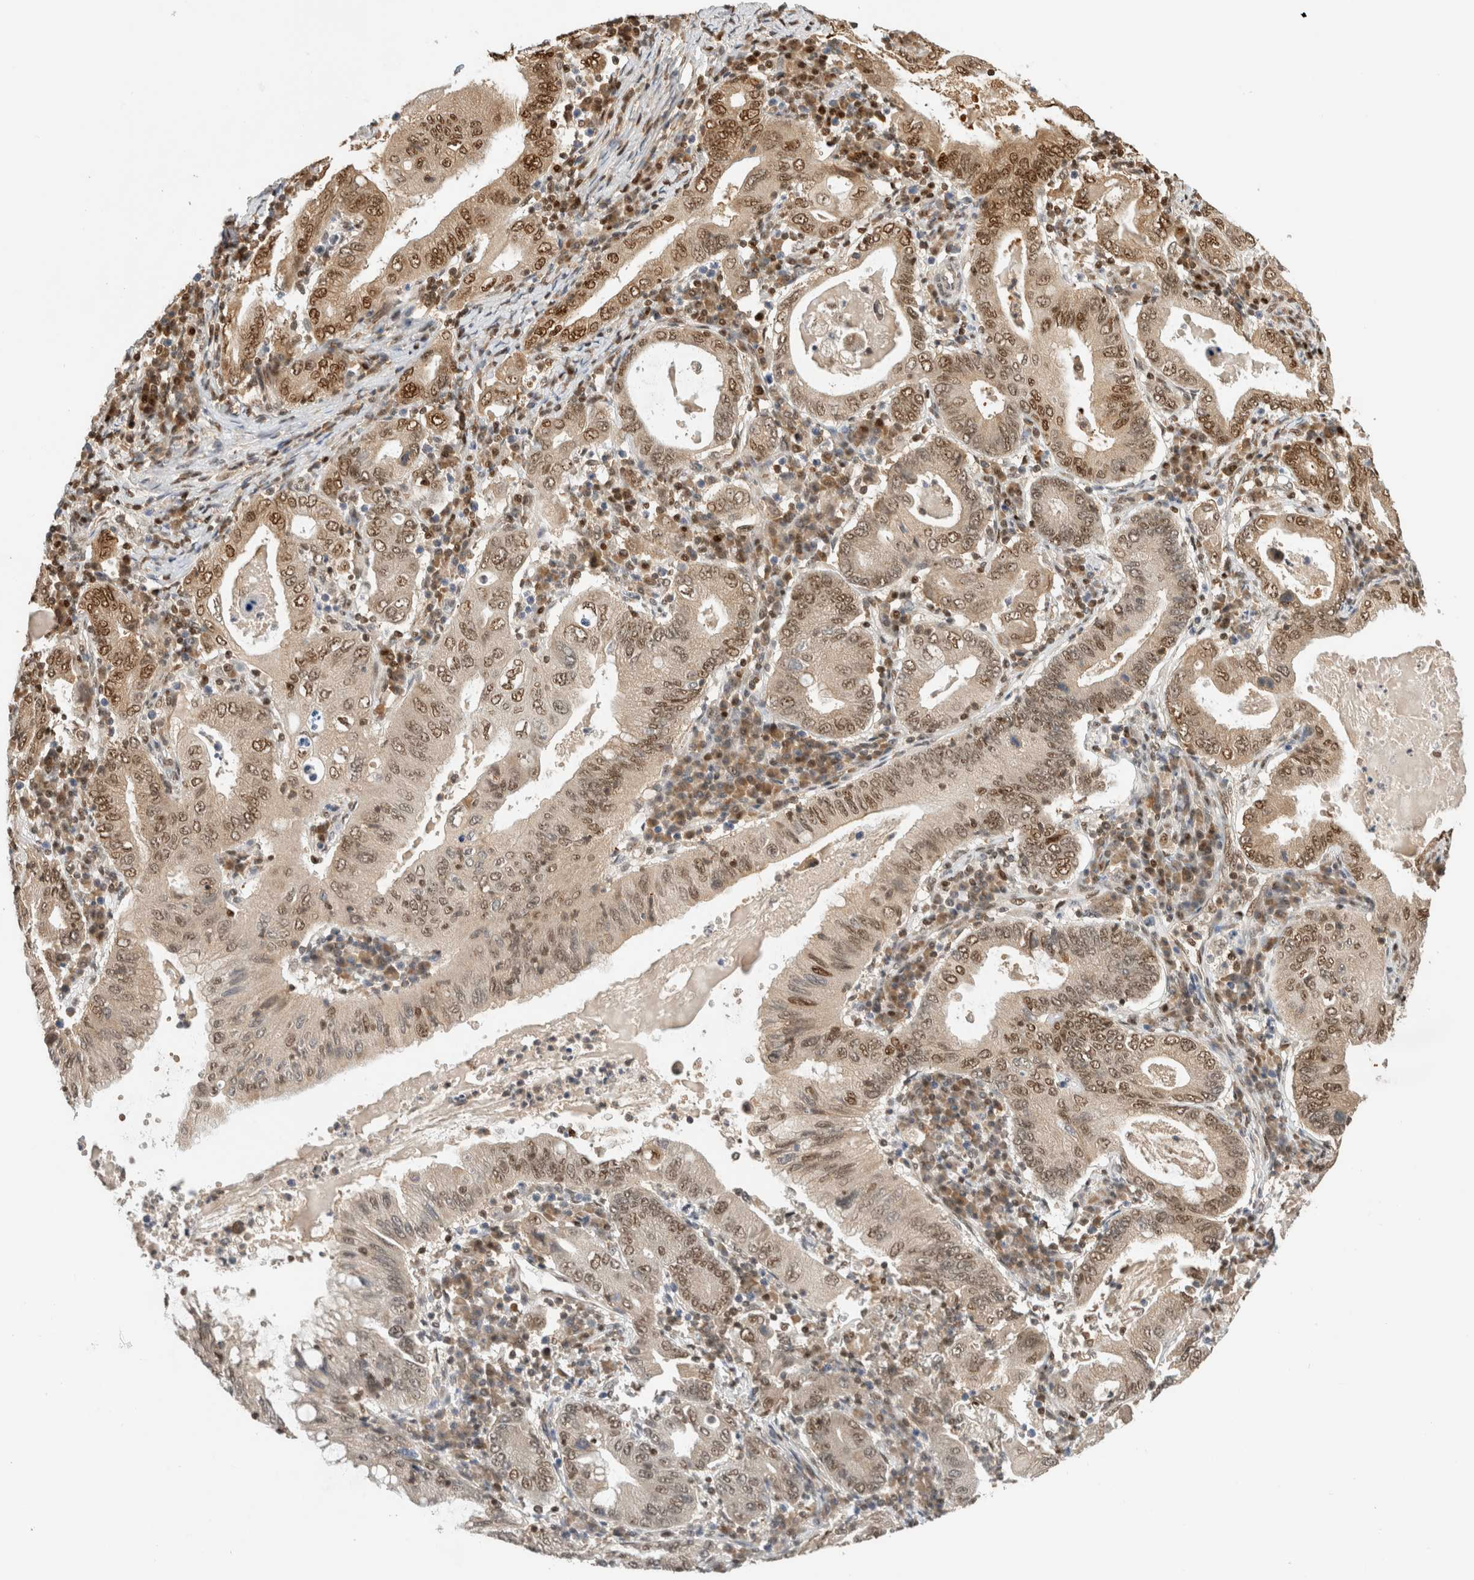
{"staining": {"intensity": "moderate", "quantity": ">75%", "location": "nuclear"}, "tissue": "stomach cancer", "cell_type": "Tumor cells", "image_type": "cancer", "snomed": [{"axis": "morphology", "description": "Normal tissue, NOS"}, {"axis": "morphology", "description": "Adenocarcinoma, NOS"}, {"axis": "topography", "description": "Esophagus"}, {"axis": "topography", "description": "Stomach, upper"}, {"axis": "topography", "description": "Peripheral nerve tissue"}], "caption": "The image reveals a brown stain indicating the presence of a protein in the nuclear of tumor cells in stomach adenocarcinoma.", "gene": "SNRNP40", "patient": {"sex": "male", "age": 62}}